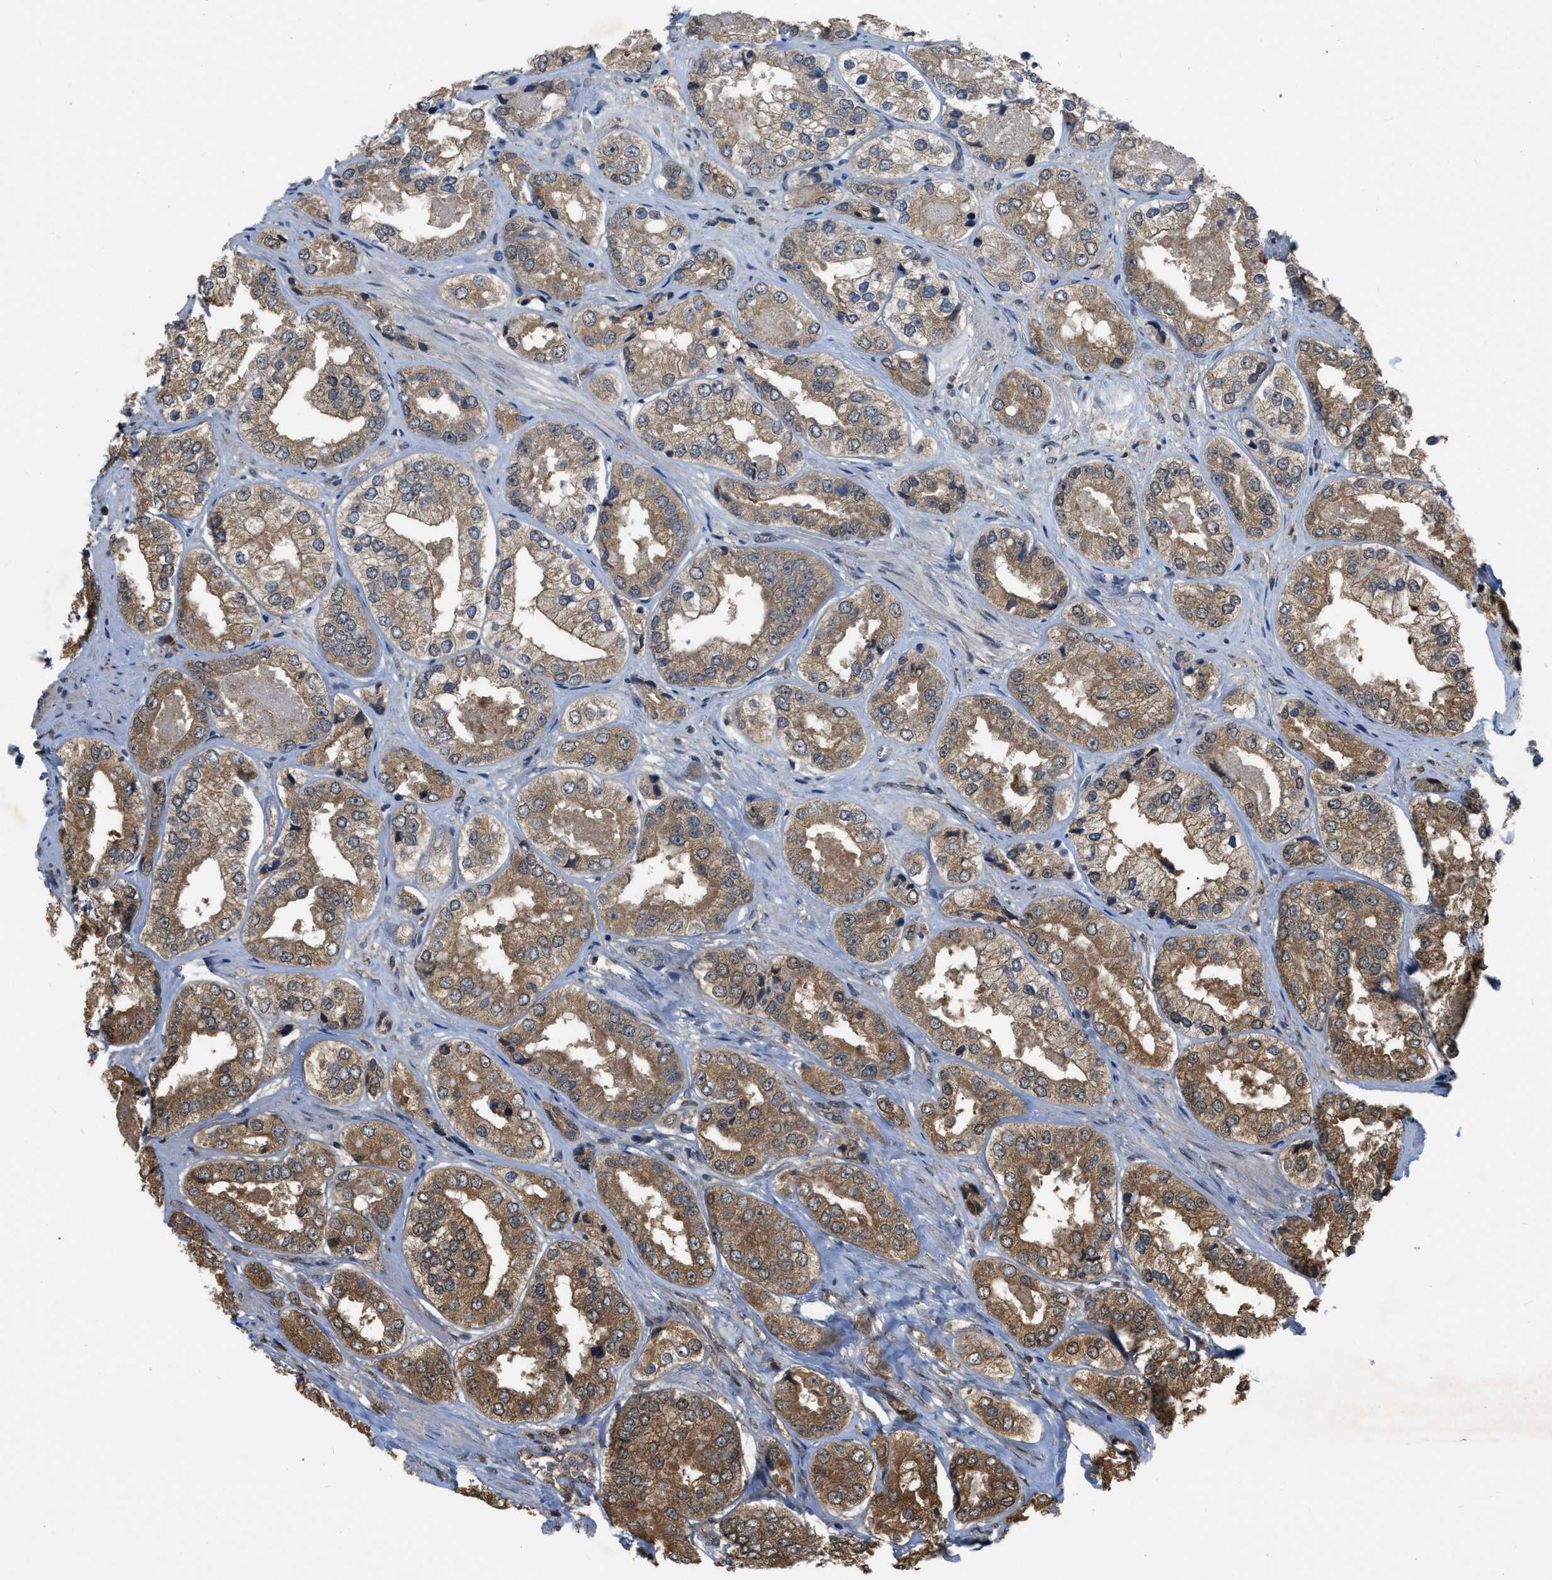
{"staining": {"intensity": "moderate", "quantity": ">75%", "location": "cytoplasmic/membranous"}, "tissue": "prostate cancer", "cell_type": "Tumor cells", "image_type": "cancer", "snomed": [{"axis": "morphology", "description": "Adenocarcinoma, High grade"}, {"axis": "topography", "description": "Prostate"}], "caption": "Protein expression analysis of human high-grade adenocarcinoma (prostate) reveals moderate cytoplasmic/membranous staining in about >75% of tumor cells.", "gene": "BCL7C", "patient": {"sex": "male", "age": 61}}